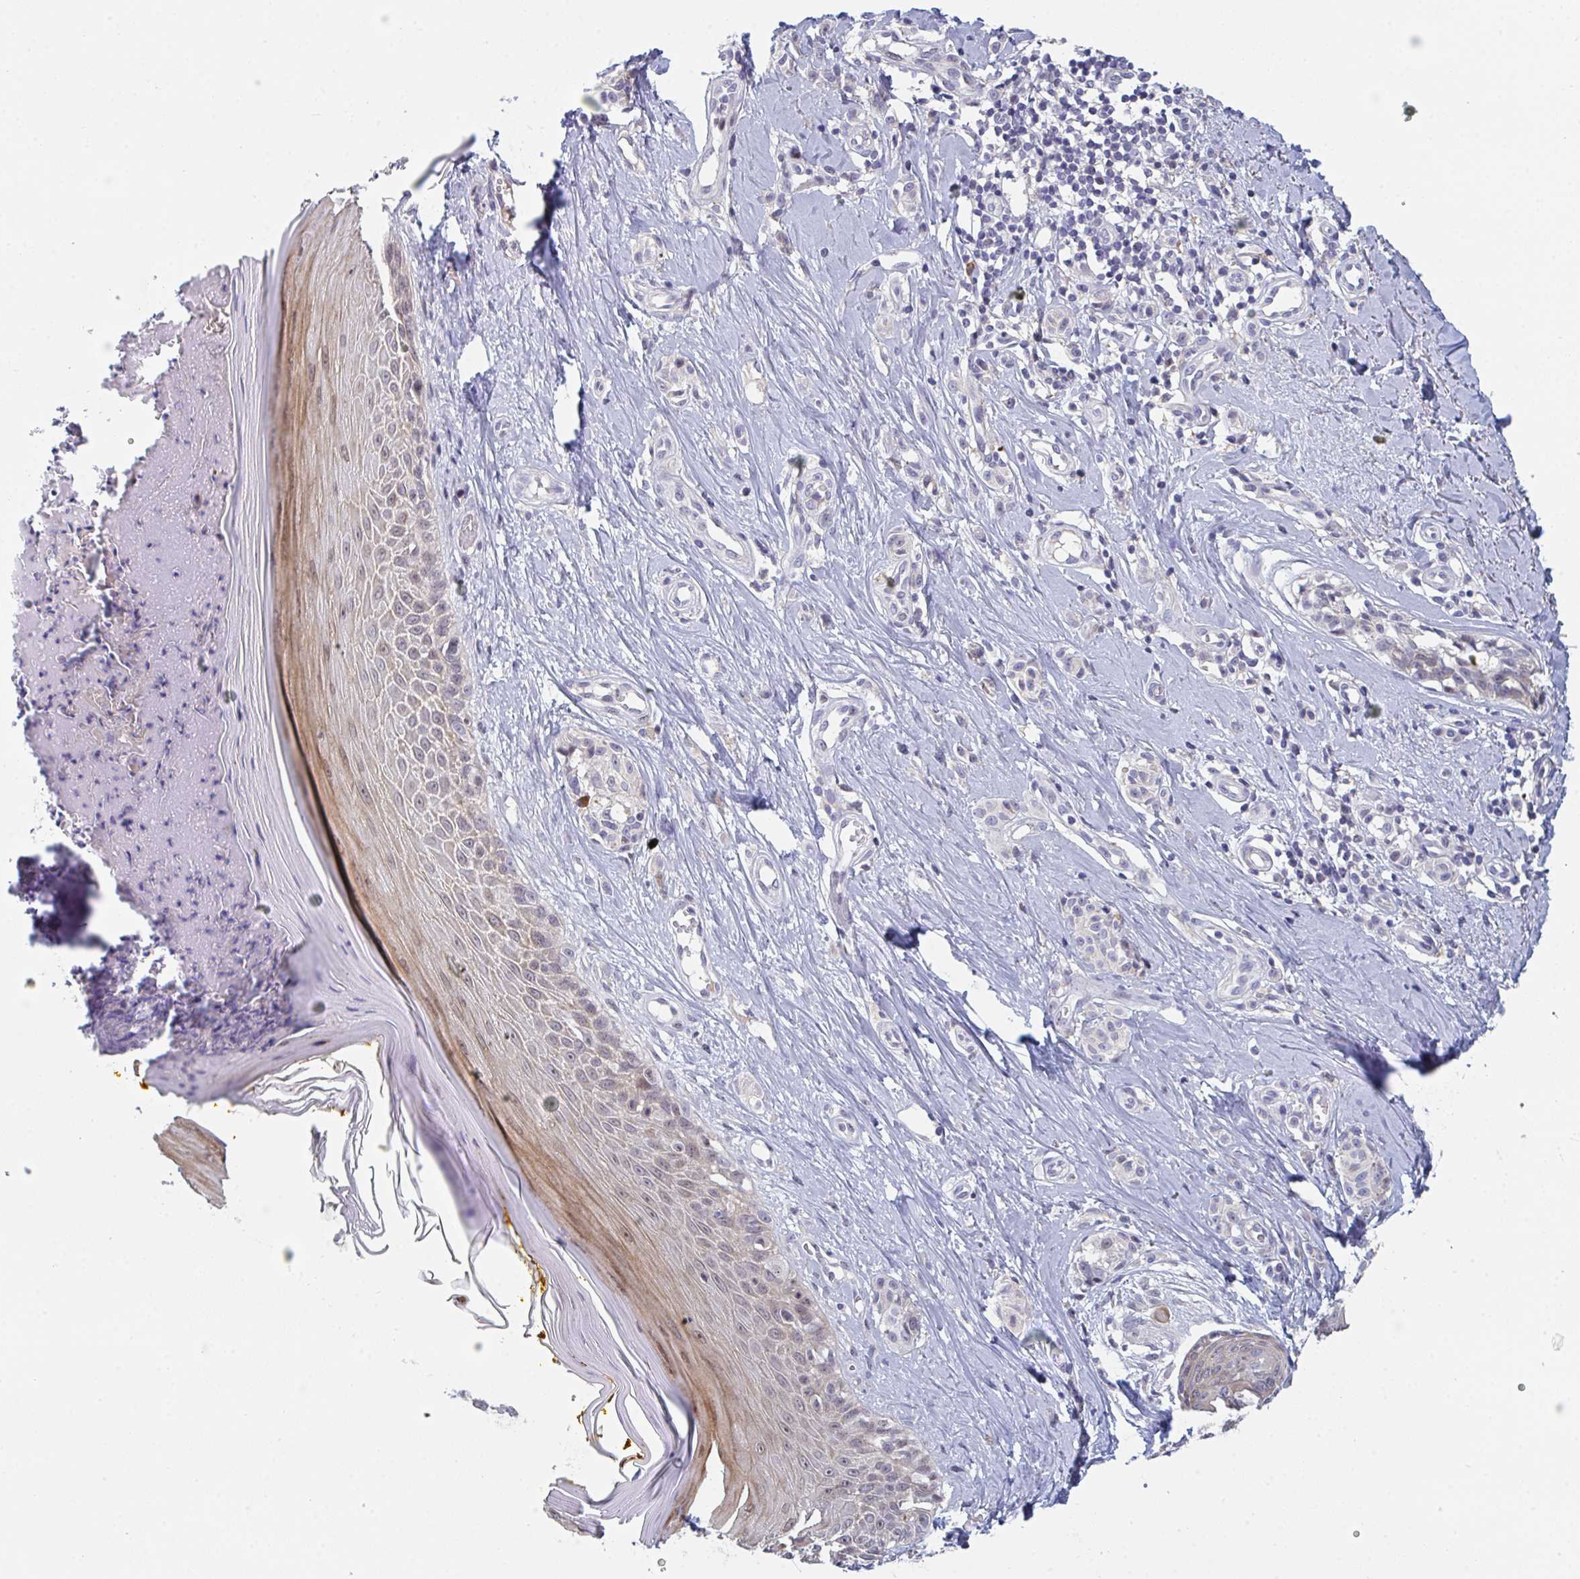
{"staining": {"intensity": "negative", "quantity": "none", "location": "none"}, "tissue": "melanoma", "cell_type": "Tumor cells", "image_type": "cancer", "snomed": [{"axis": "morphology", "description": "Malignant melanoma, NOS"}, {"axis": "topography", "description": "Skin"}], "caption": "This image is of melanoma stained with immunohistochemistry (IHC) to label a protein in brown with the nuclei are counter-stained blue. There is no positivity in tumor cells.", "gene": "CENPT", "patient": {"sex": "male", "age": 74}}